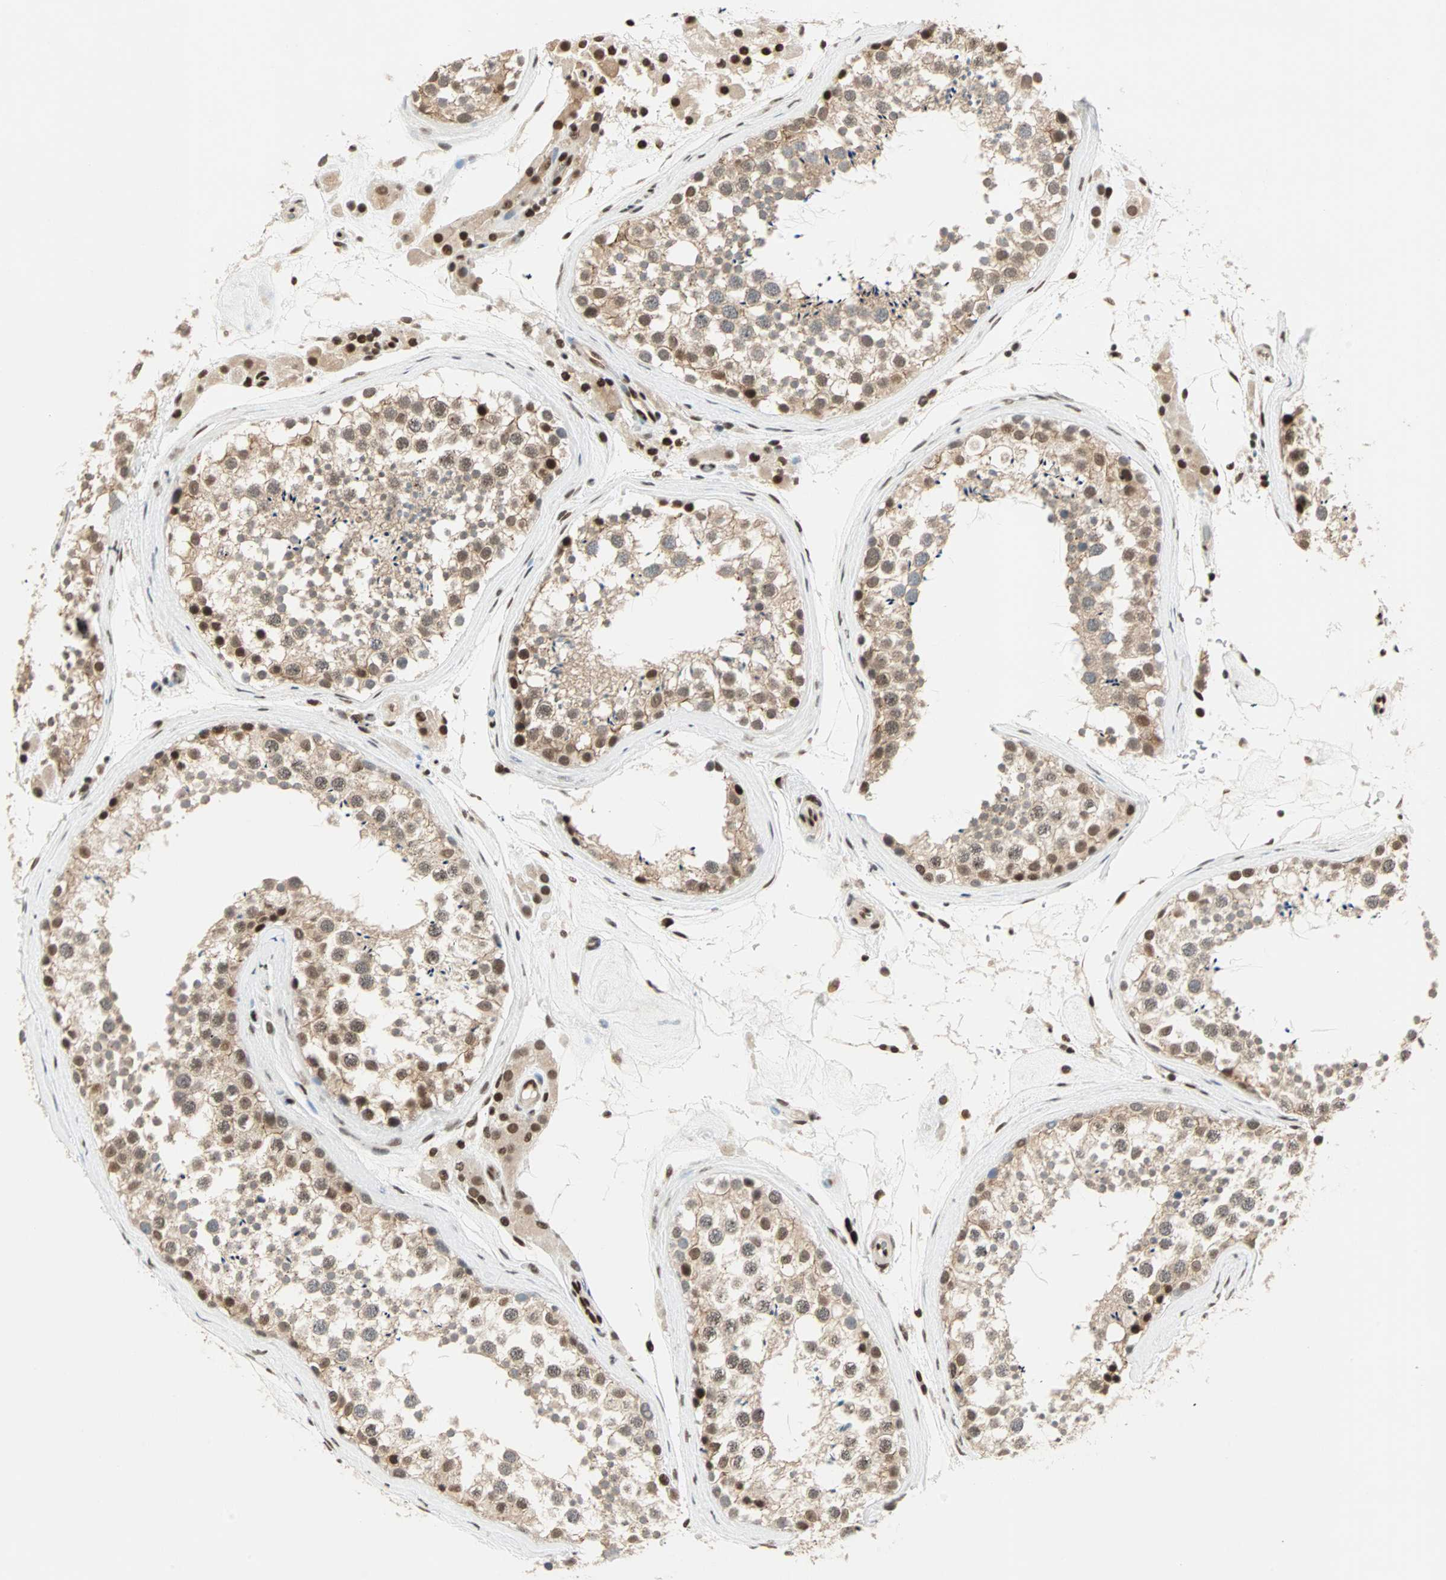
{"staining": {"intensity": "moderate", "quantity": ">75%", "location": "cytoplasmic/membranous,nuclear"}, "tissue": "testis", "cell_type": "Cells in seminiferous ducts", "image_type": "normal", "snomed": [{"axis": "morphology", "description": "Normal tissue, NOS"}, {"axis": "topography", "description": "Testis"}], "caption": "Moderate cytoplasmic/membranous,nuclear protein positivity is present in about >75% of cells in seminiferous ducts in testis. The staining was performed using DAB (3,3'-diaminobenzidine) to visualize the protein expression in brown, while the nuclei were stained in blue with hematoxylin (Magnification: 20x).", "gene": "BLM", "patient": {"sex": "male", "age": 46}}